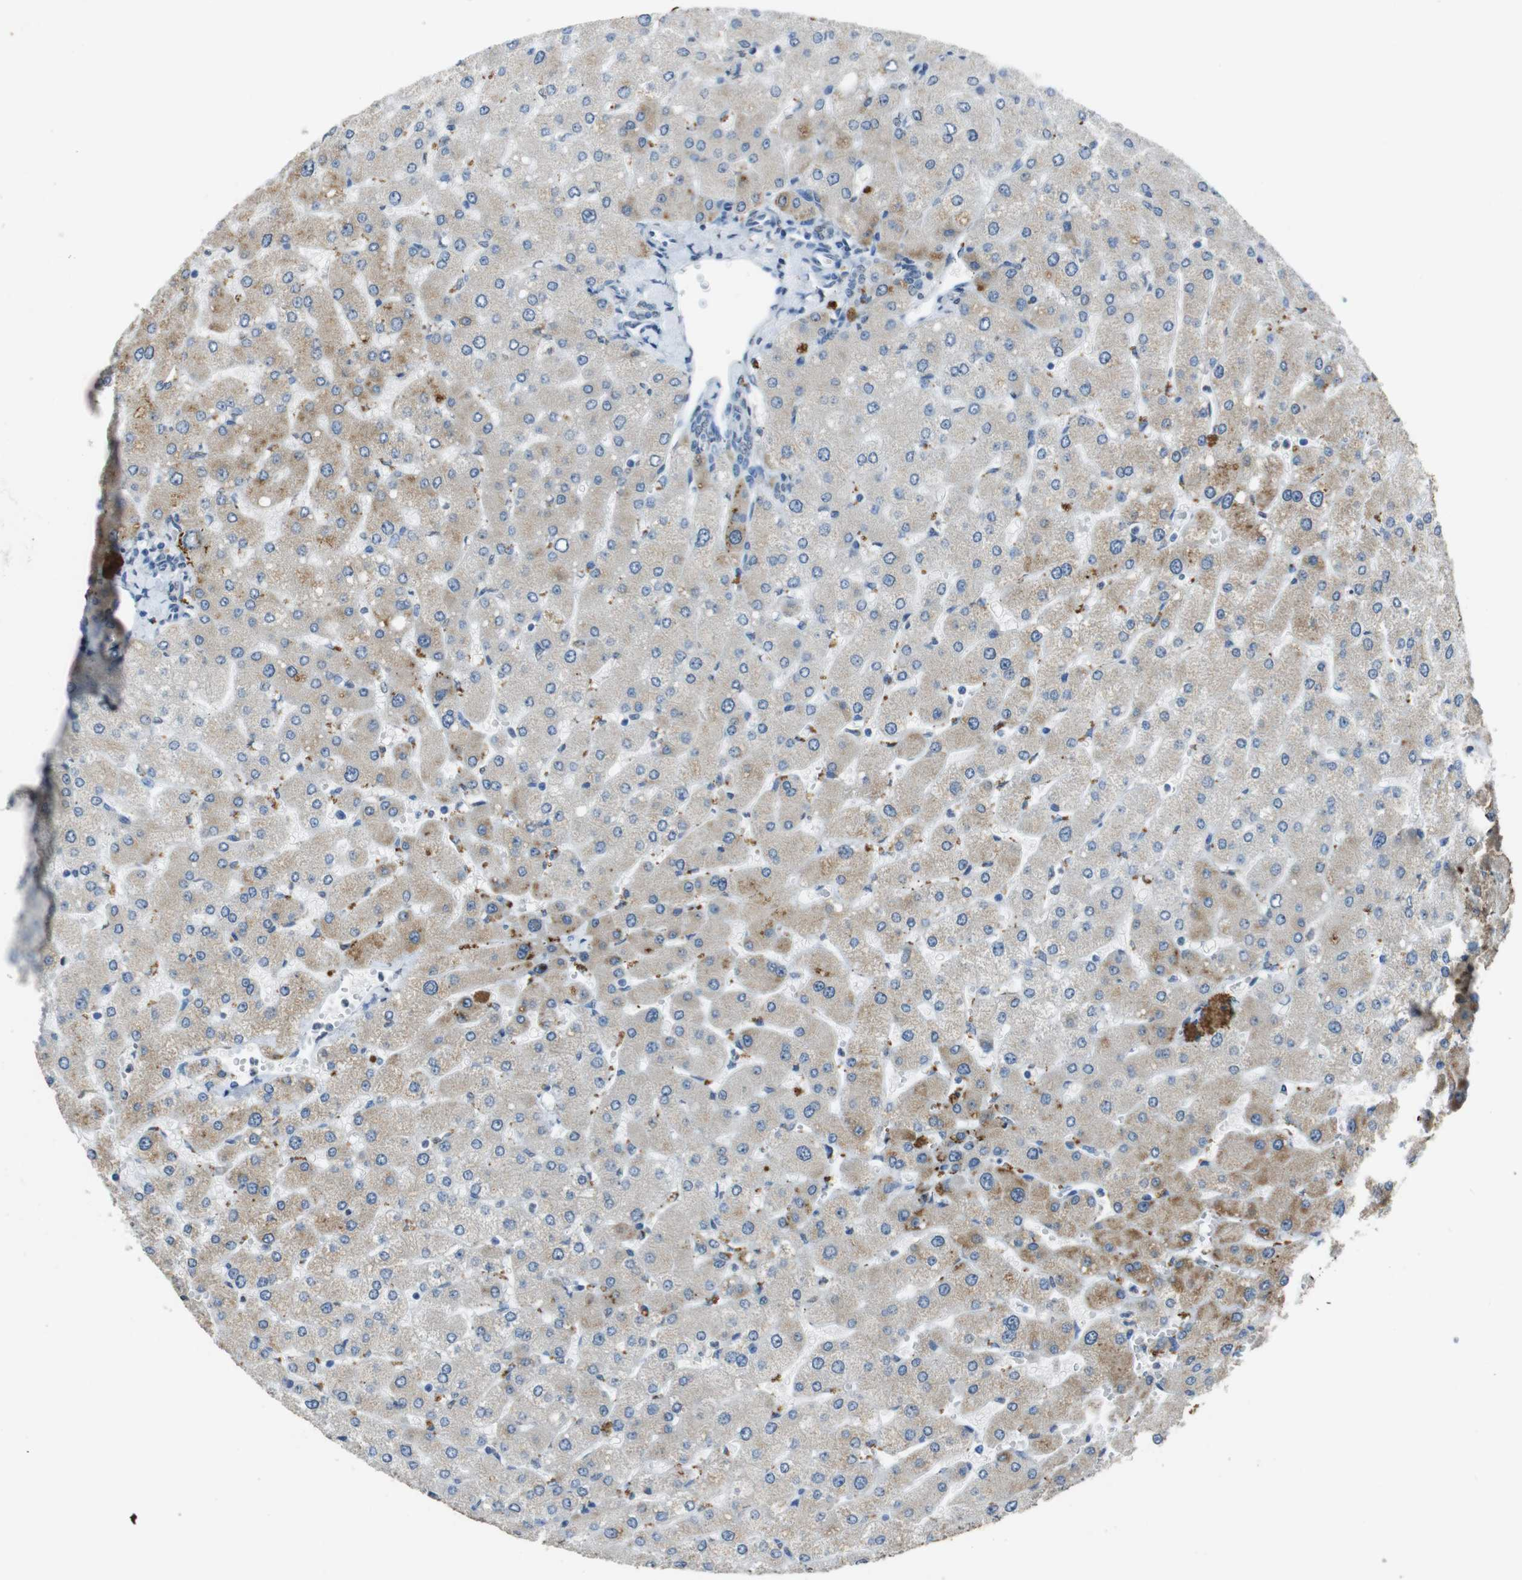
{"staining": {"intensity": "negative", "quantity": "none", "location": "none"}, "tissue": "liver", "cell_type": "Cholangiocytes", "image_type": "normal", "snomed": [{"axis": "morphology", "description": "Normal tissue, NOS"}, {"axis": "topography", "description": "Liver"}], "caption": "Histopathology image shows no significant protein staining in cholangiocytes of benign liver.", "gene": "STBD1", "patient": {"sex": "male", "age": 55}}